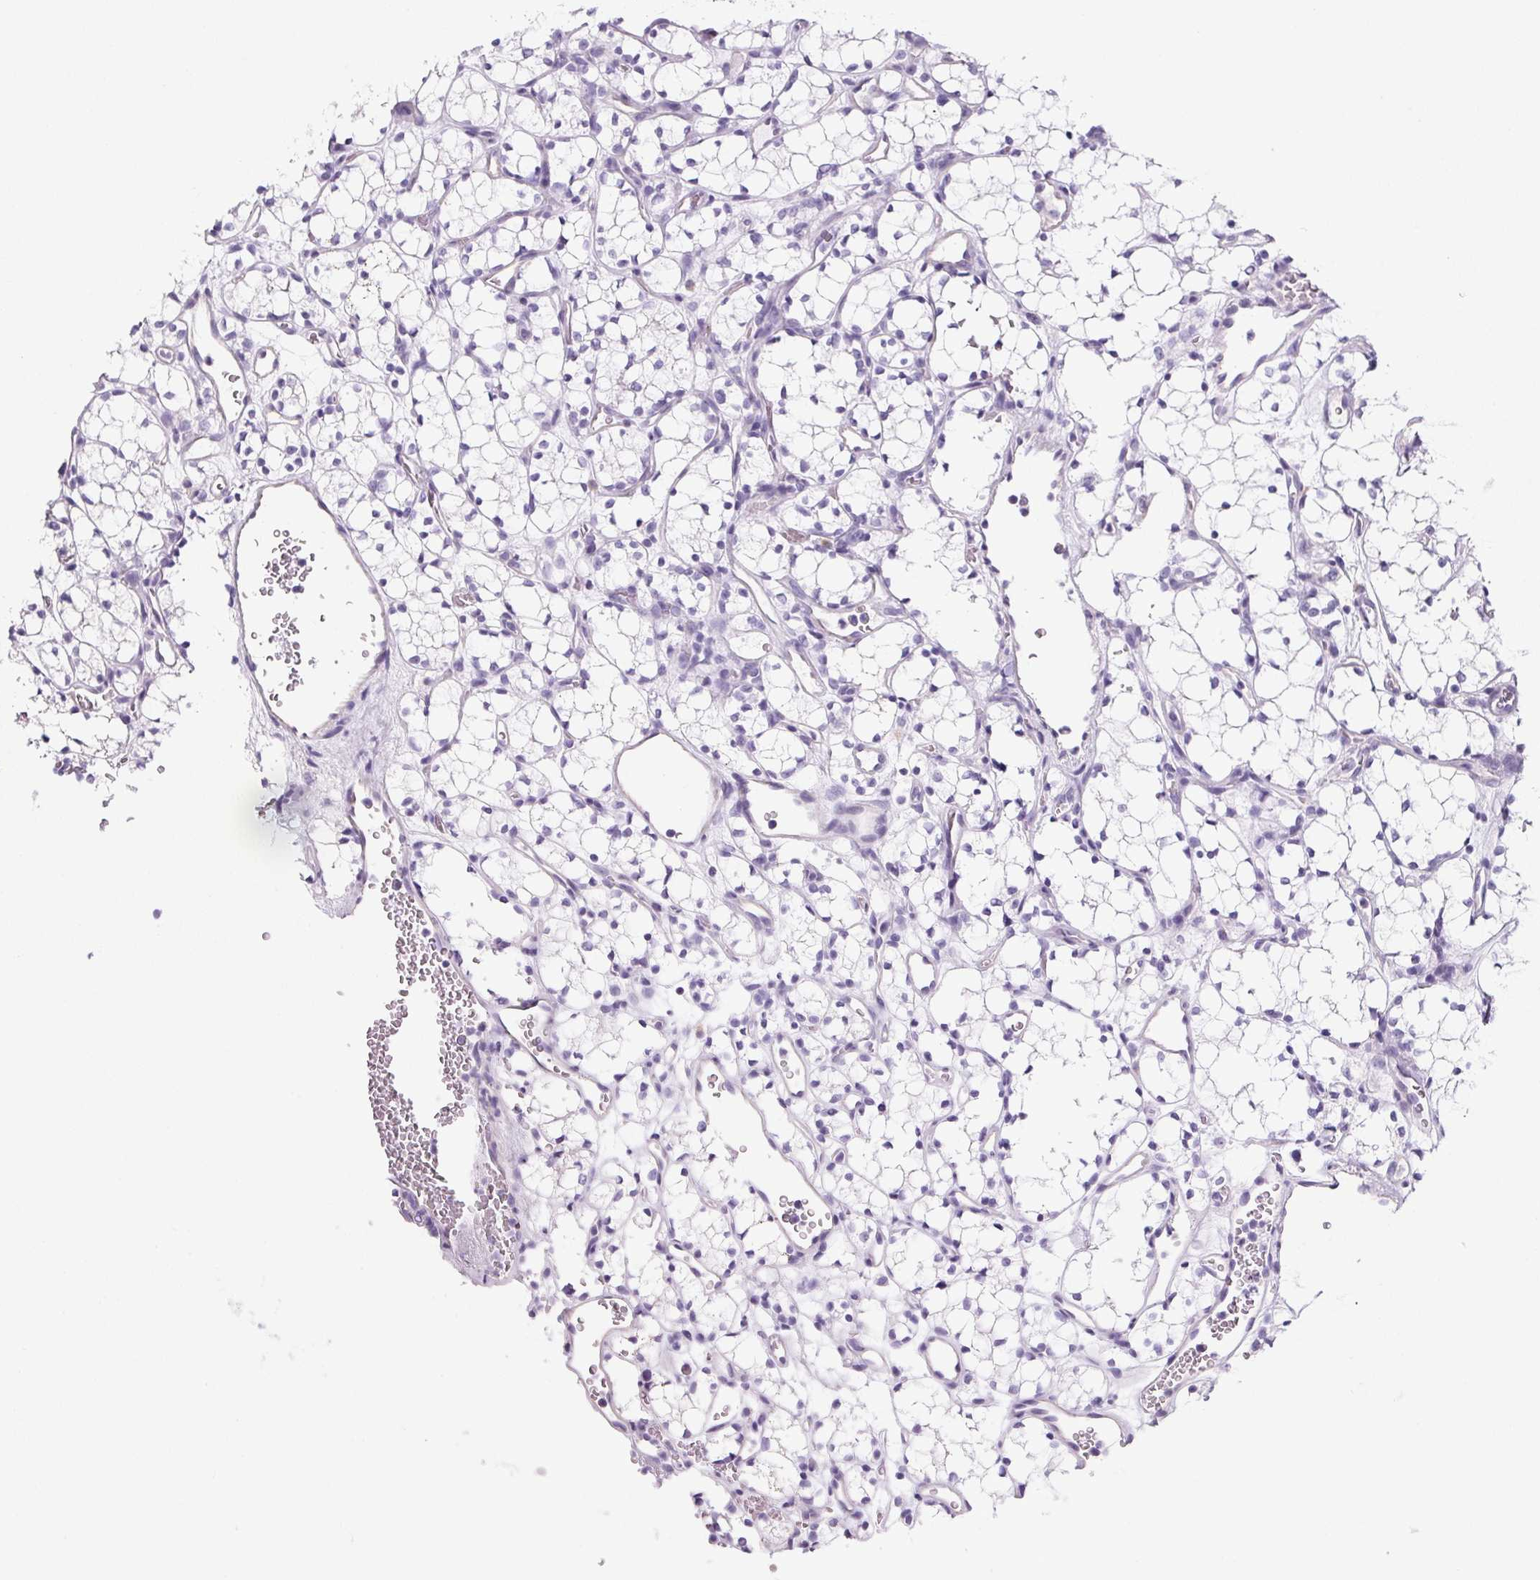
{"staining": {"intensity": "negative", "quantity": "none", "location": "none"}, "tissue": "renal cancer", "cell_type": "Tumor cells", "image_type": "cancer", "snomed": [{"axis": "morphology", "description": "Adenocarcinoma, NOS"}, {"axis": "topography", "description": "Kidney"}], "caption": "Tumor cells show no significant positivity in renal cancer (adenocarcinoma). (DAB immunohistochemistry, high magnification).", "gene": "PRSS3", "patient": {"sex": "female", "age": 69}}